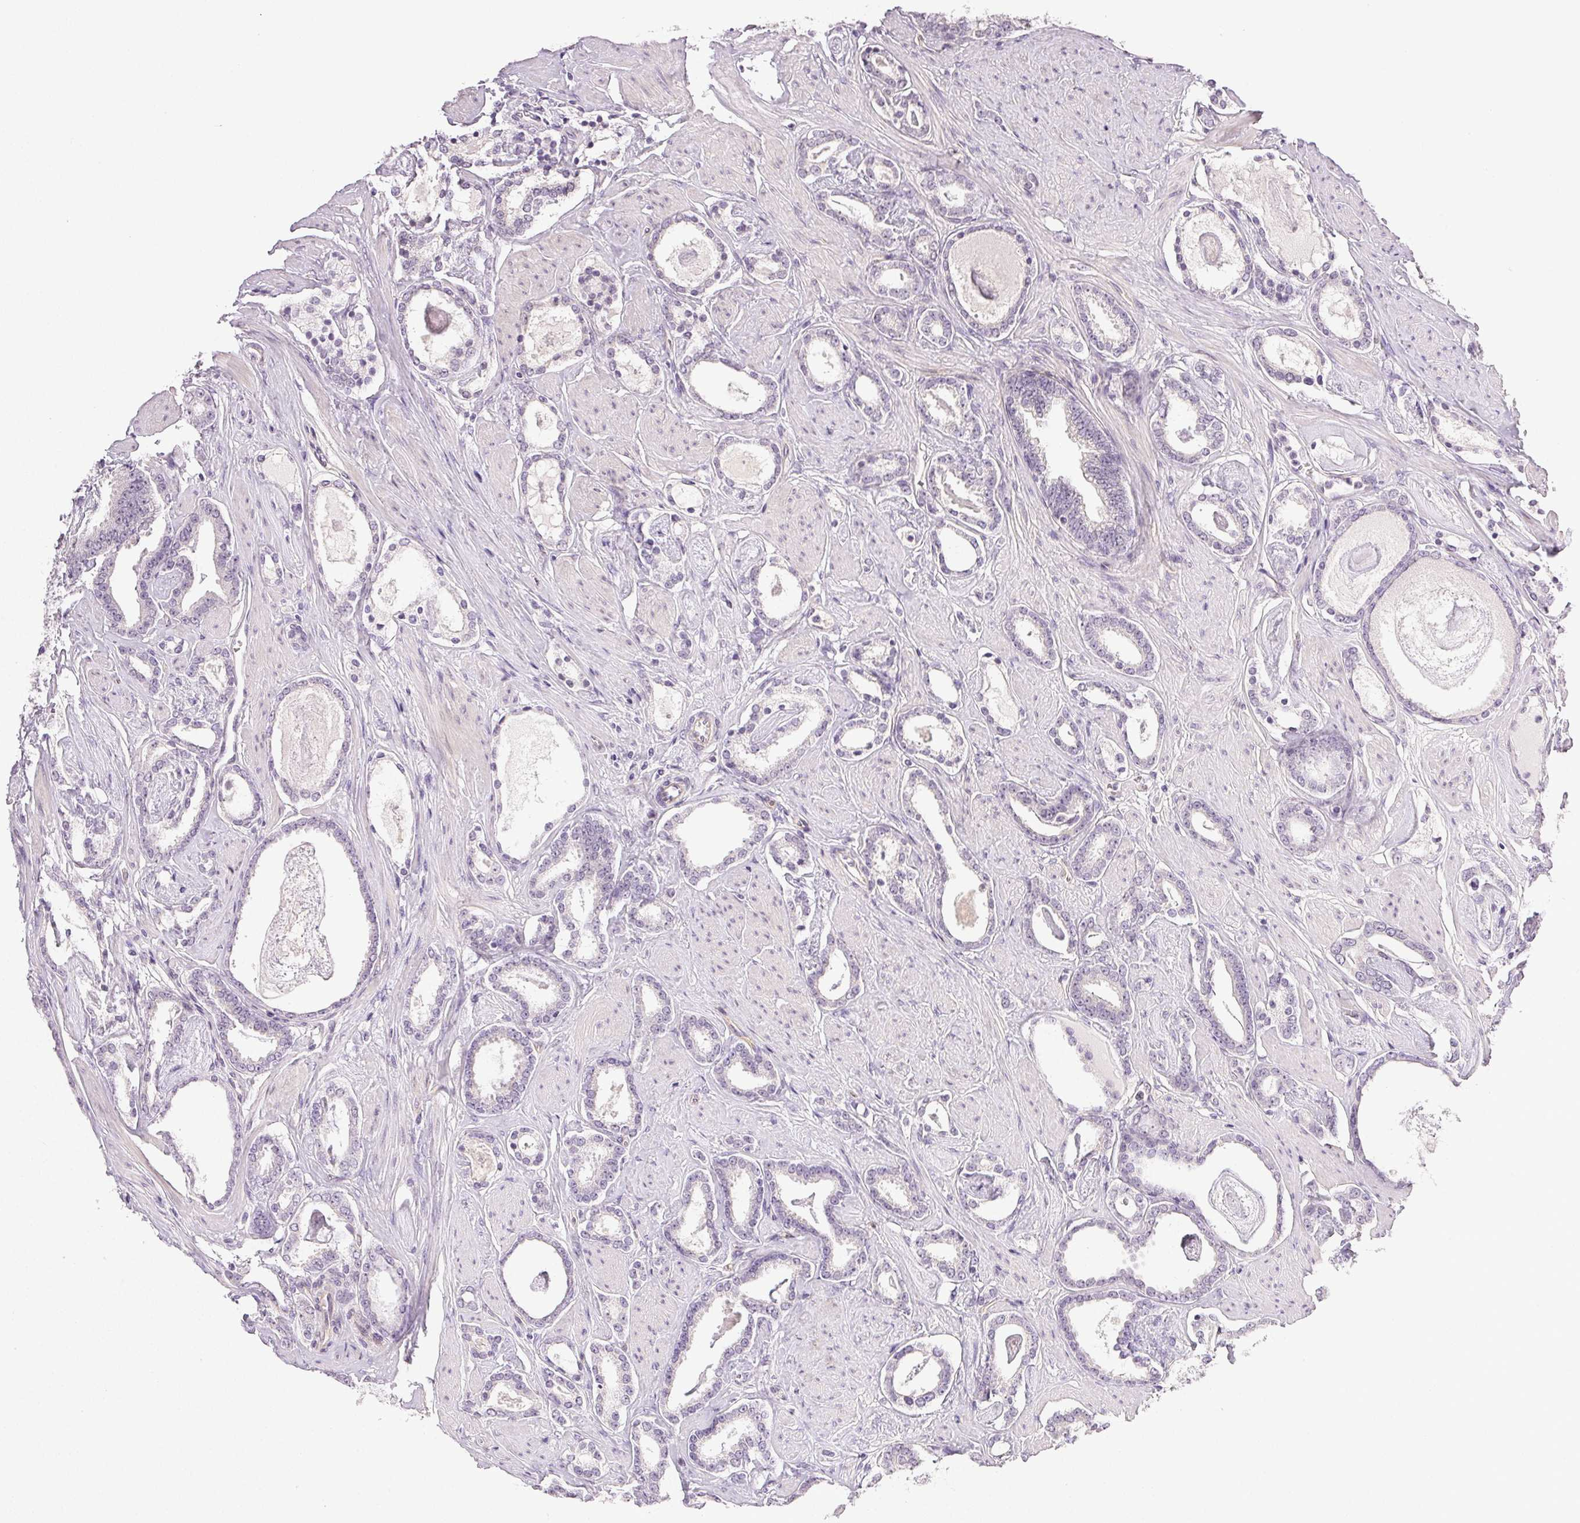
{"staining": {"intensity": "negative", "quantity": "none", "location": "none"}, "tissue": "prostate cancer", "cell_type": "Tumor cells", "image_type": "cancer", "snomed": [{"axis": "morphology", "description": "Adenocarcinoma, High grade"}, {"axis": "topography", "description": "Prostate"}], "caption": "Image shows no protein expression in tumor cells of high-grade adenocarcinoma (prostate) tissue. (DAB (3,3'-diaminobenzidine) immunohistochemistry (IHC) with hematoxylin counter stain).", "gene": "PLCB1", "patient": {"sex": "male", "age": 63}}